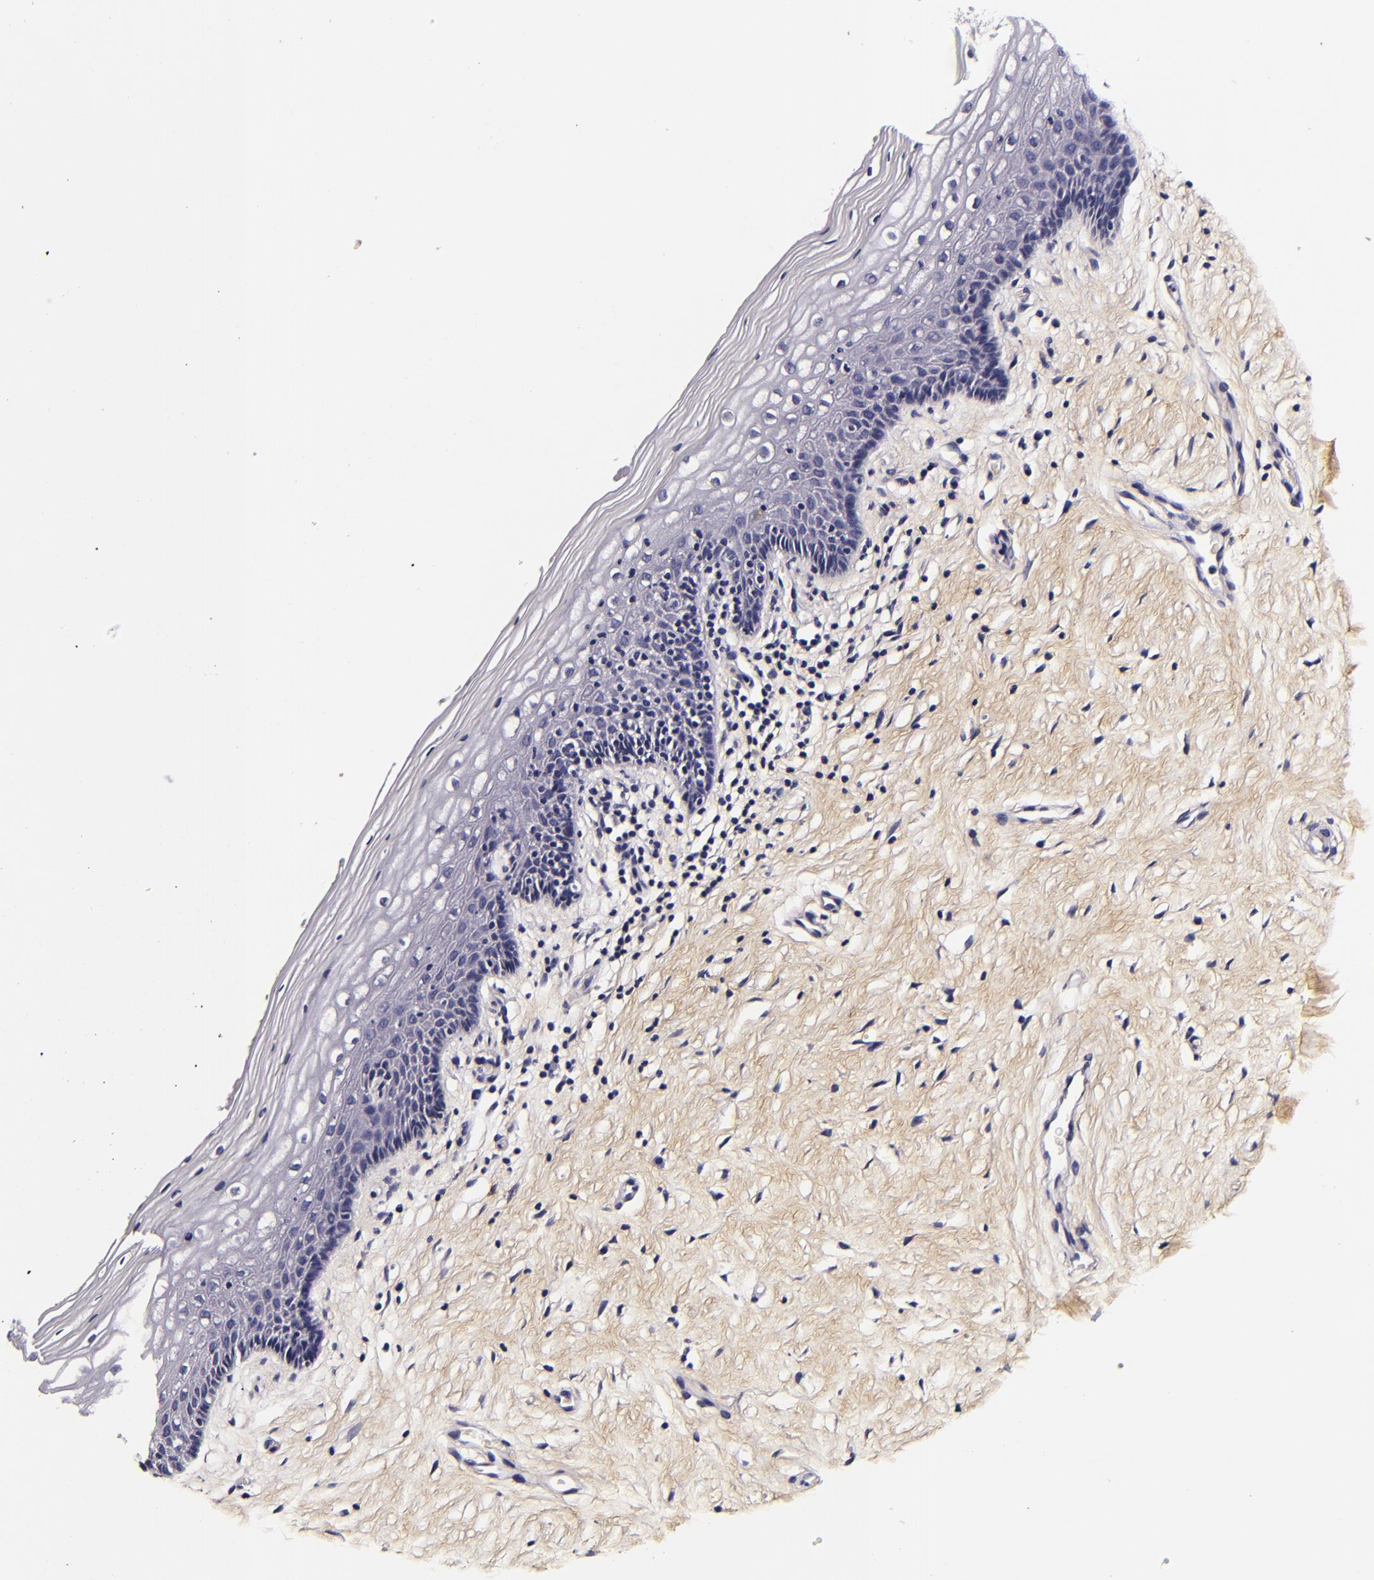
{"staining": {"intensity": "negative", "quantity": "none", "location": "none"}, "tissue": "vagina", "cell_type": "Squamous epithelial cells", "image_type": "normal", "snomed": [{"axis": "morphology", "description": "Normal tissue, NOS"}, {"axis": "topography", "description": "Vagina"}], "caption": "Photomicrograph shows no protein staining in squamous epithelial cells of benign vagina. (Brightfield microscopy of DAB (3,3'-diaminobenzidine) immunohistochemistry at high magnification).", "gene": "FBN1", "patient": {"sex": "female", "age": 46}}